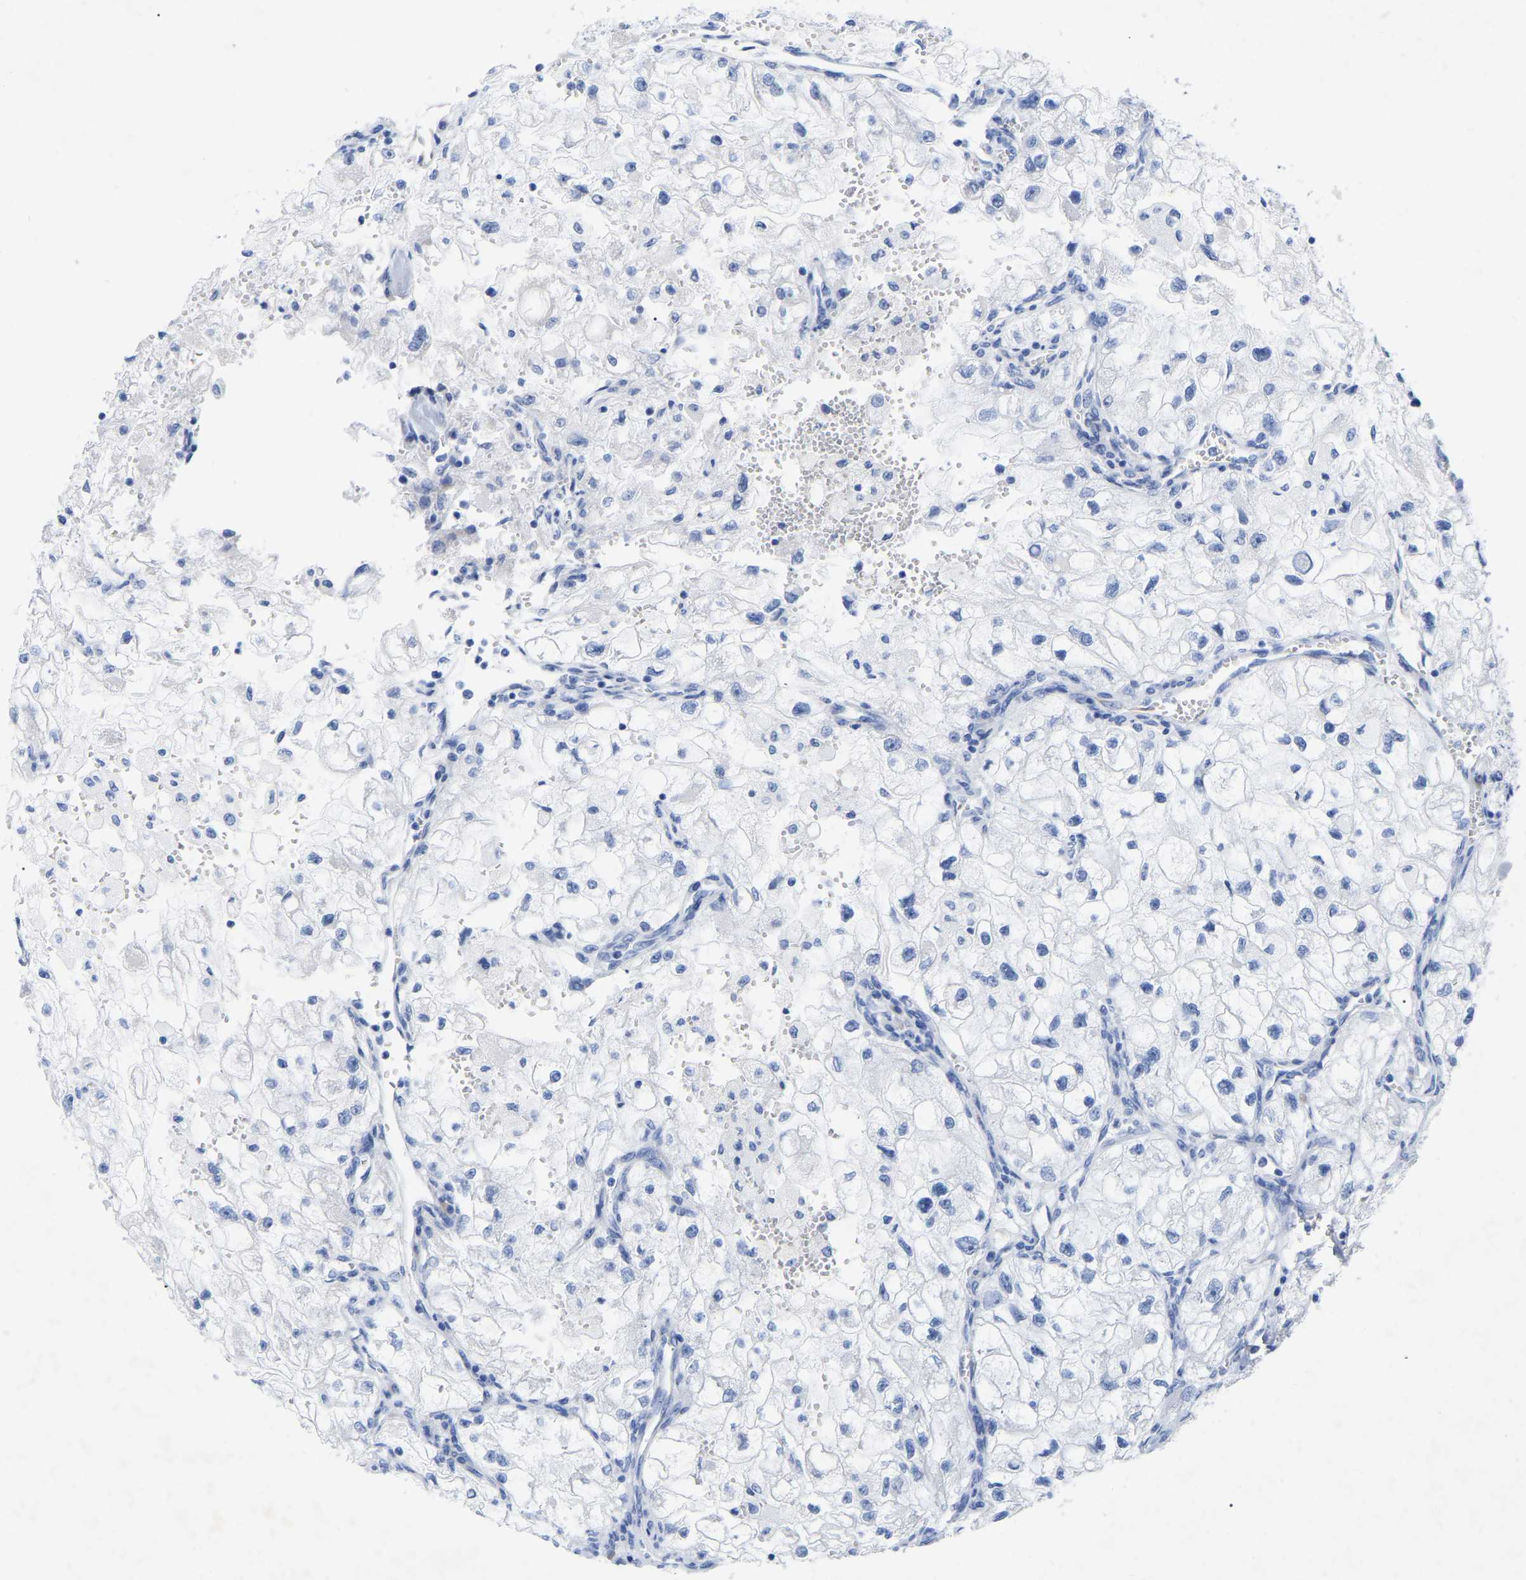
{"staining": {"intensity": "negative", "quantity": "none", "location": "none"}, "tissue": "renal cancer", "cell_type": "Tumor cells", "image_type": "cancer", "snomed": [{"axis": "morphology", "description": "Adenocarcinoma, NOS"}, {"axis": "topography", "description": "Kidney"}], "caption": "IHC of human renal cancer demonstrates no staining in tumor cells. Nuclei are stained in blue.", "gene": "HAPLN1", "patient": {"sex": "female", "age": 70}}